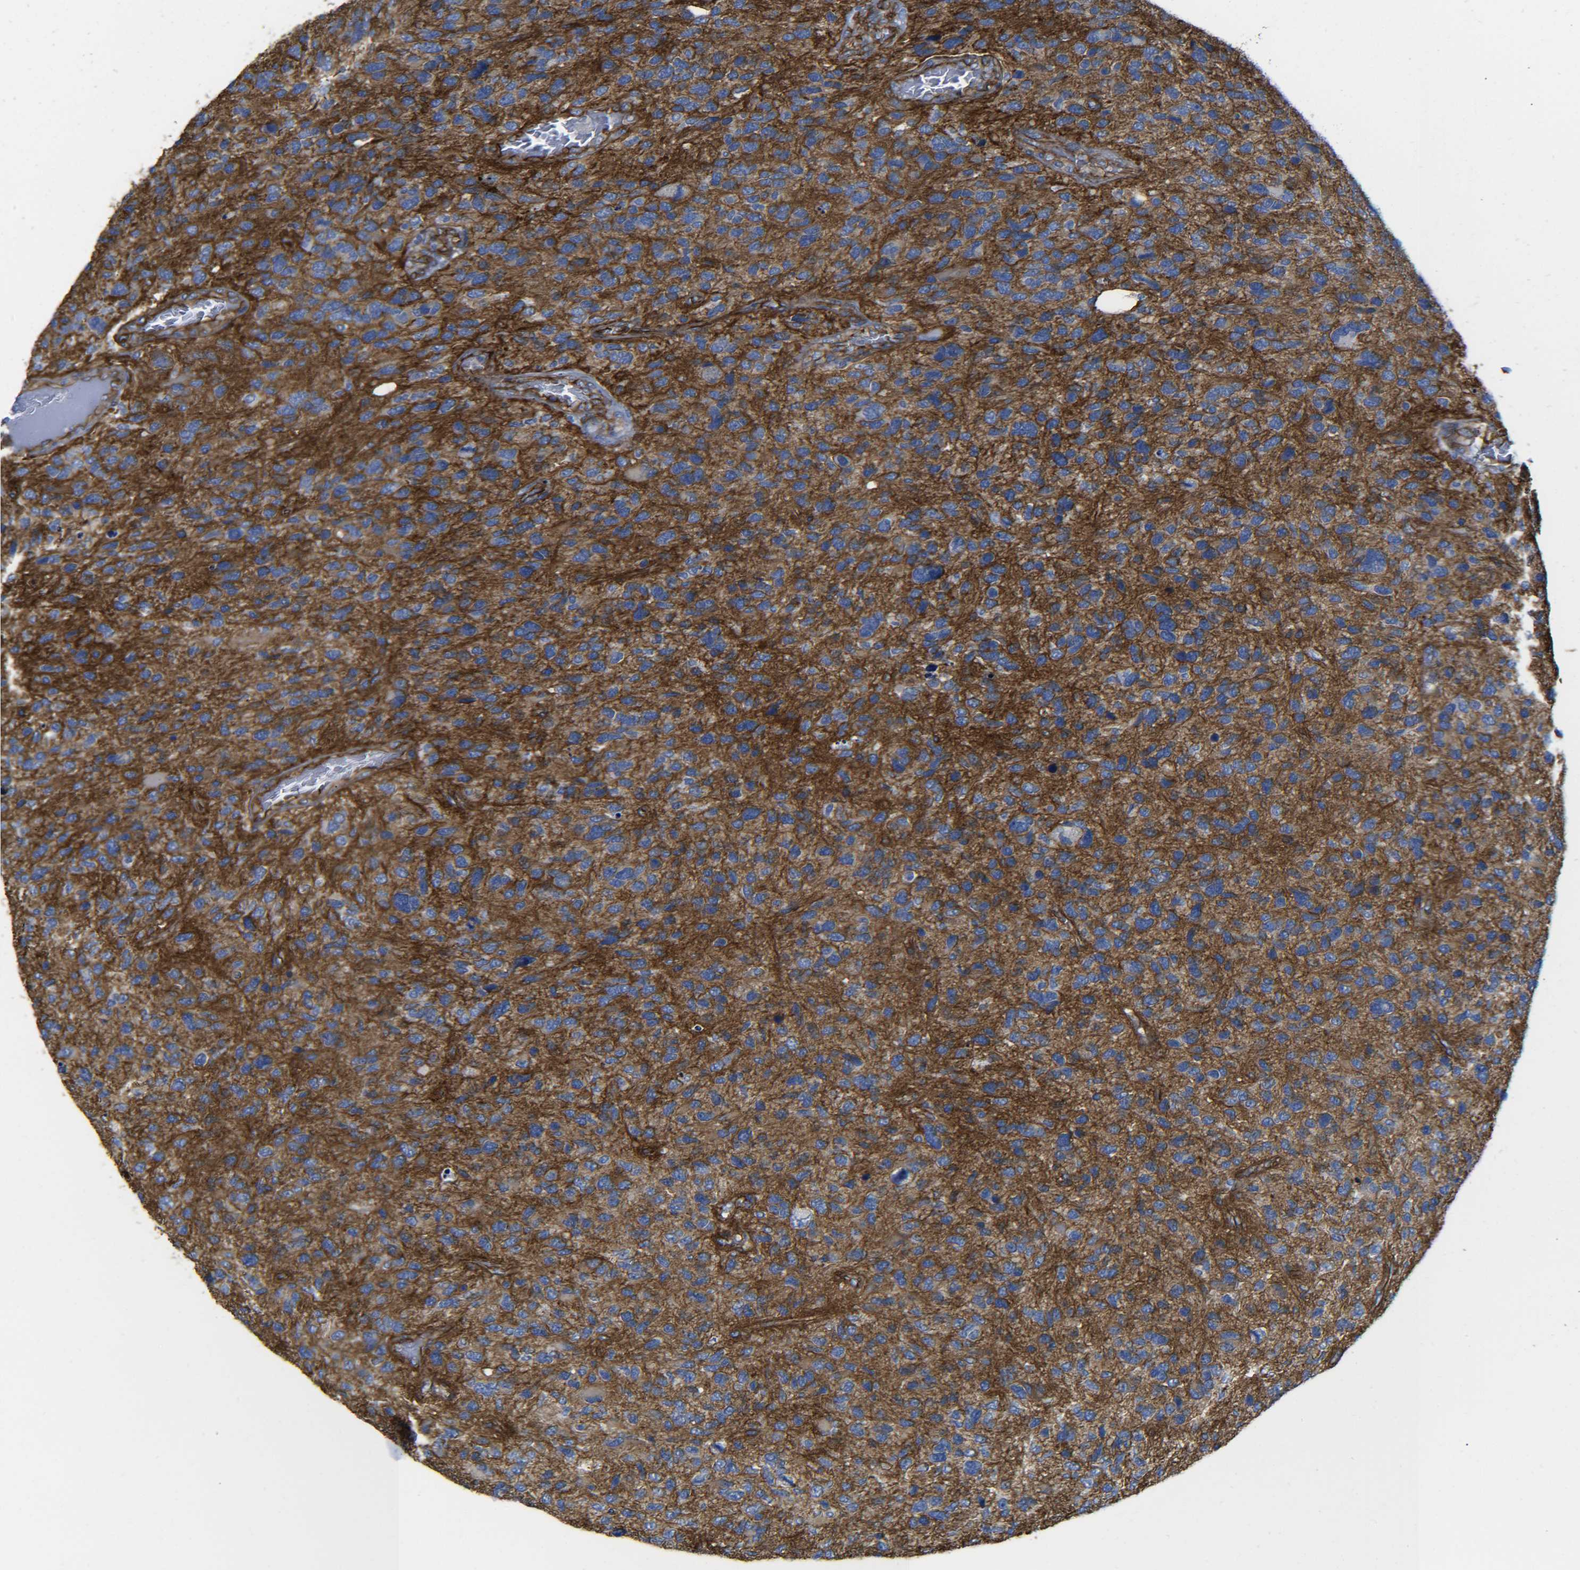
{"staining": {"intensity": "moderate", "quantity": "25%-75%", "location": "cytoplasmic/membranous"}, "tissue": "glioma", "cell_type": "Tumor cells", "image_type": "cancer", "snomed": [{"axis": "morphology", "description": "Glioma, malignant, High grade"}, {"axis": "topography", "description": "Brain"}], "caption": "Immunohistochemistry of glioma displays medium levels of moderate cytoplasmic/membranous staining in about 25%-75% of tumor cells.", "gene": "SPTBN1", "patient": {"sex": "female", "age": 58}}